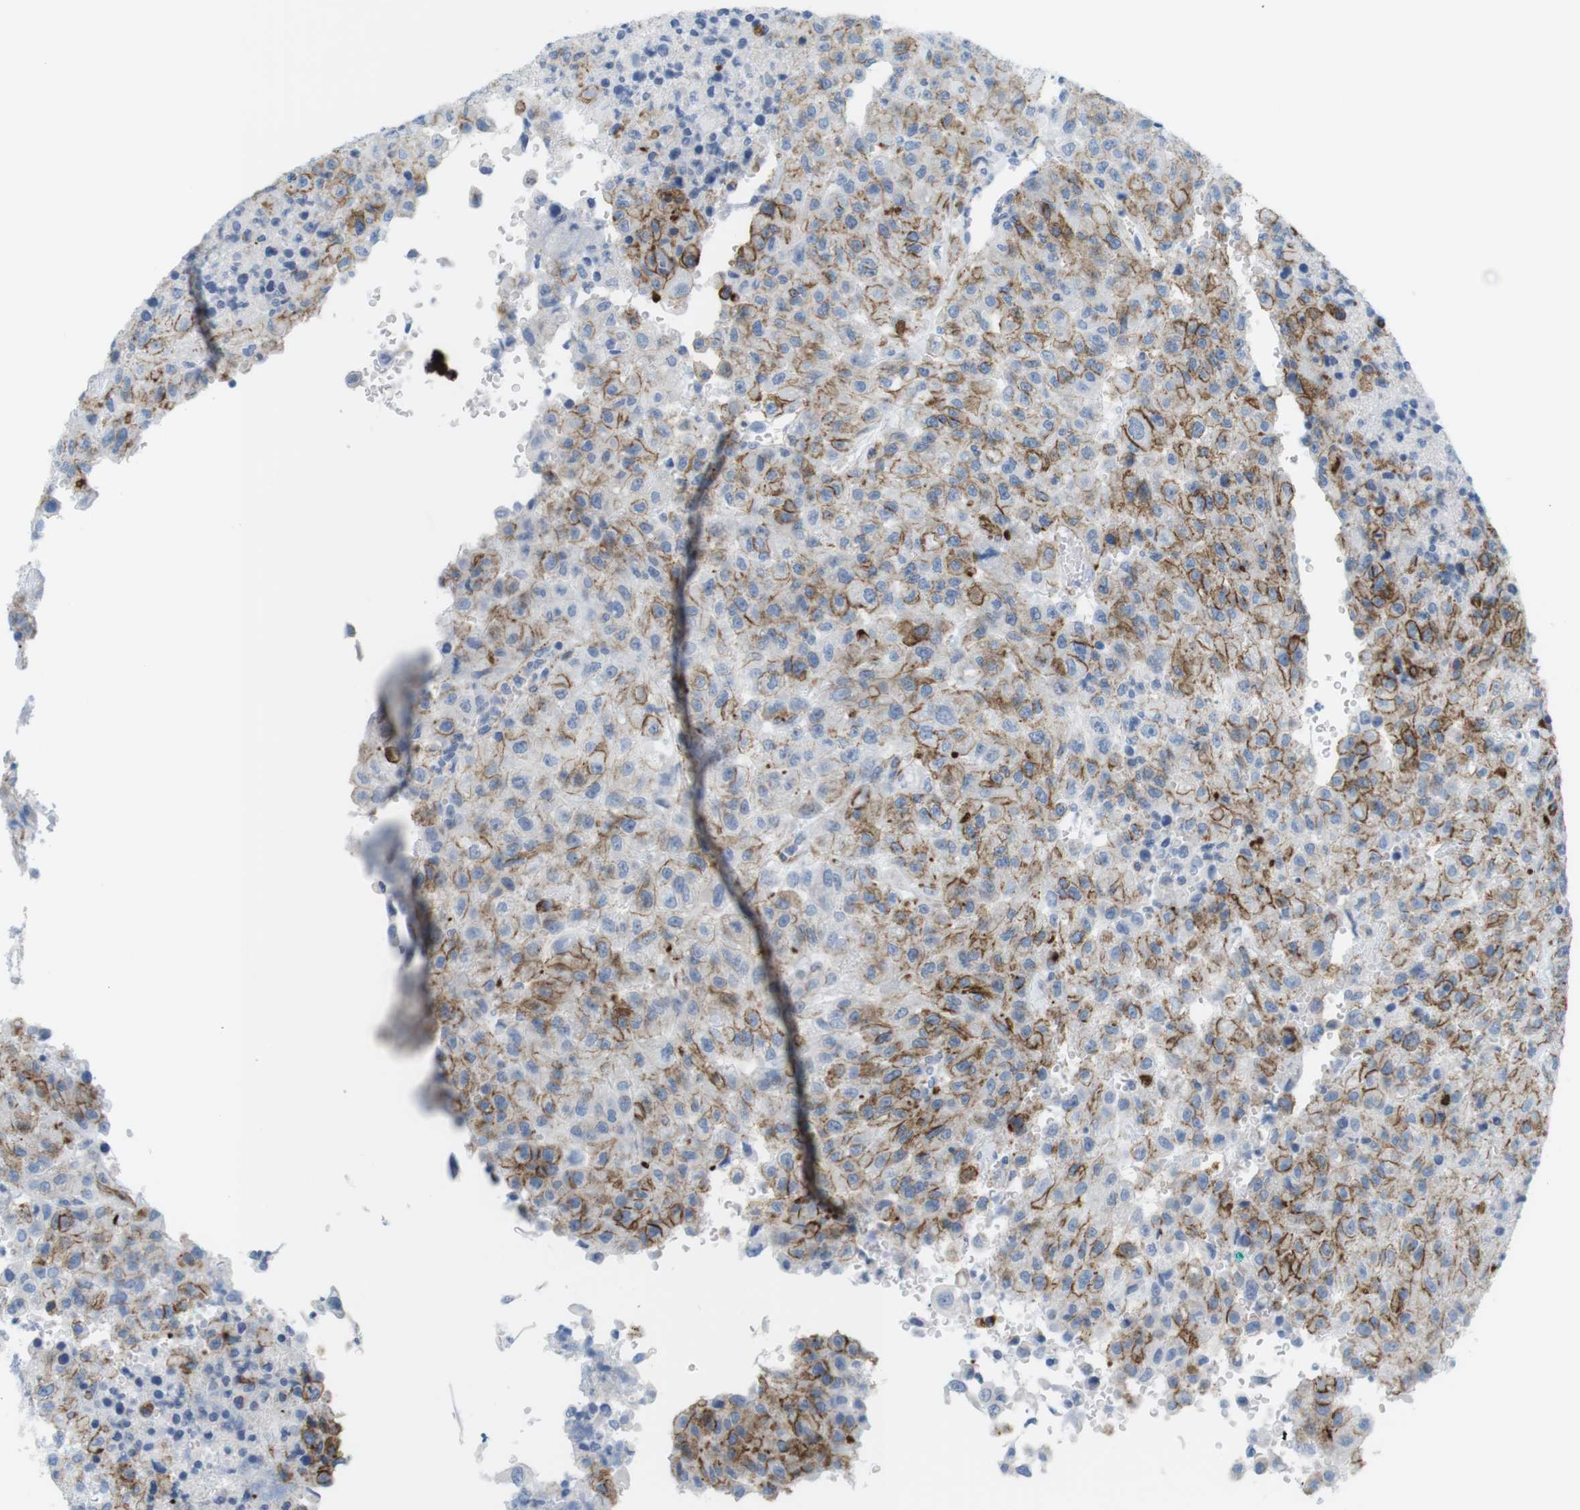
{"staining": {"intensity": "strong", "quantity": "25%-75%", "location": "cytoplasmic/membranous"}, "tissue": "urothelial cancer", "cell_type": "Tumor cells", "image_type": "cancer", "snomed": [{"axis": "morphology", "description": "Urothelial carcinoma, High grade"}, {"axis": "topography", "description": "Urinary bladder"}], "caption": "Human urothelial cancer stained for a protein (brown) displays strong cytoplasmic/membranous positive expression in approximately 25%-75% of tumor cells.", "gene": "MYH9", "patient": {"sex": "male", "age": 46}}